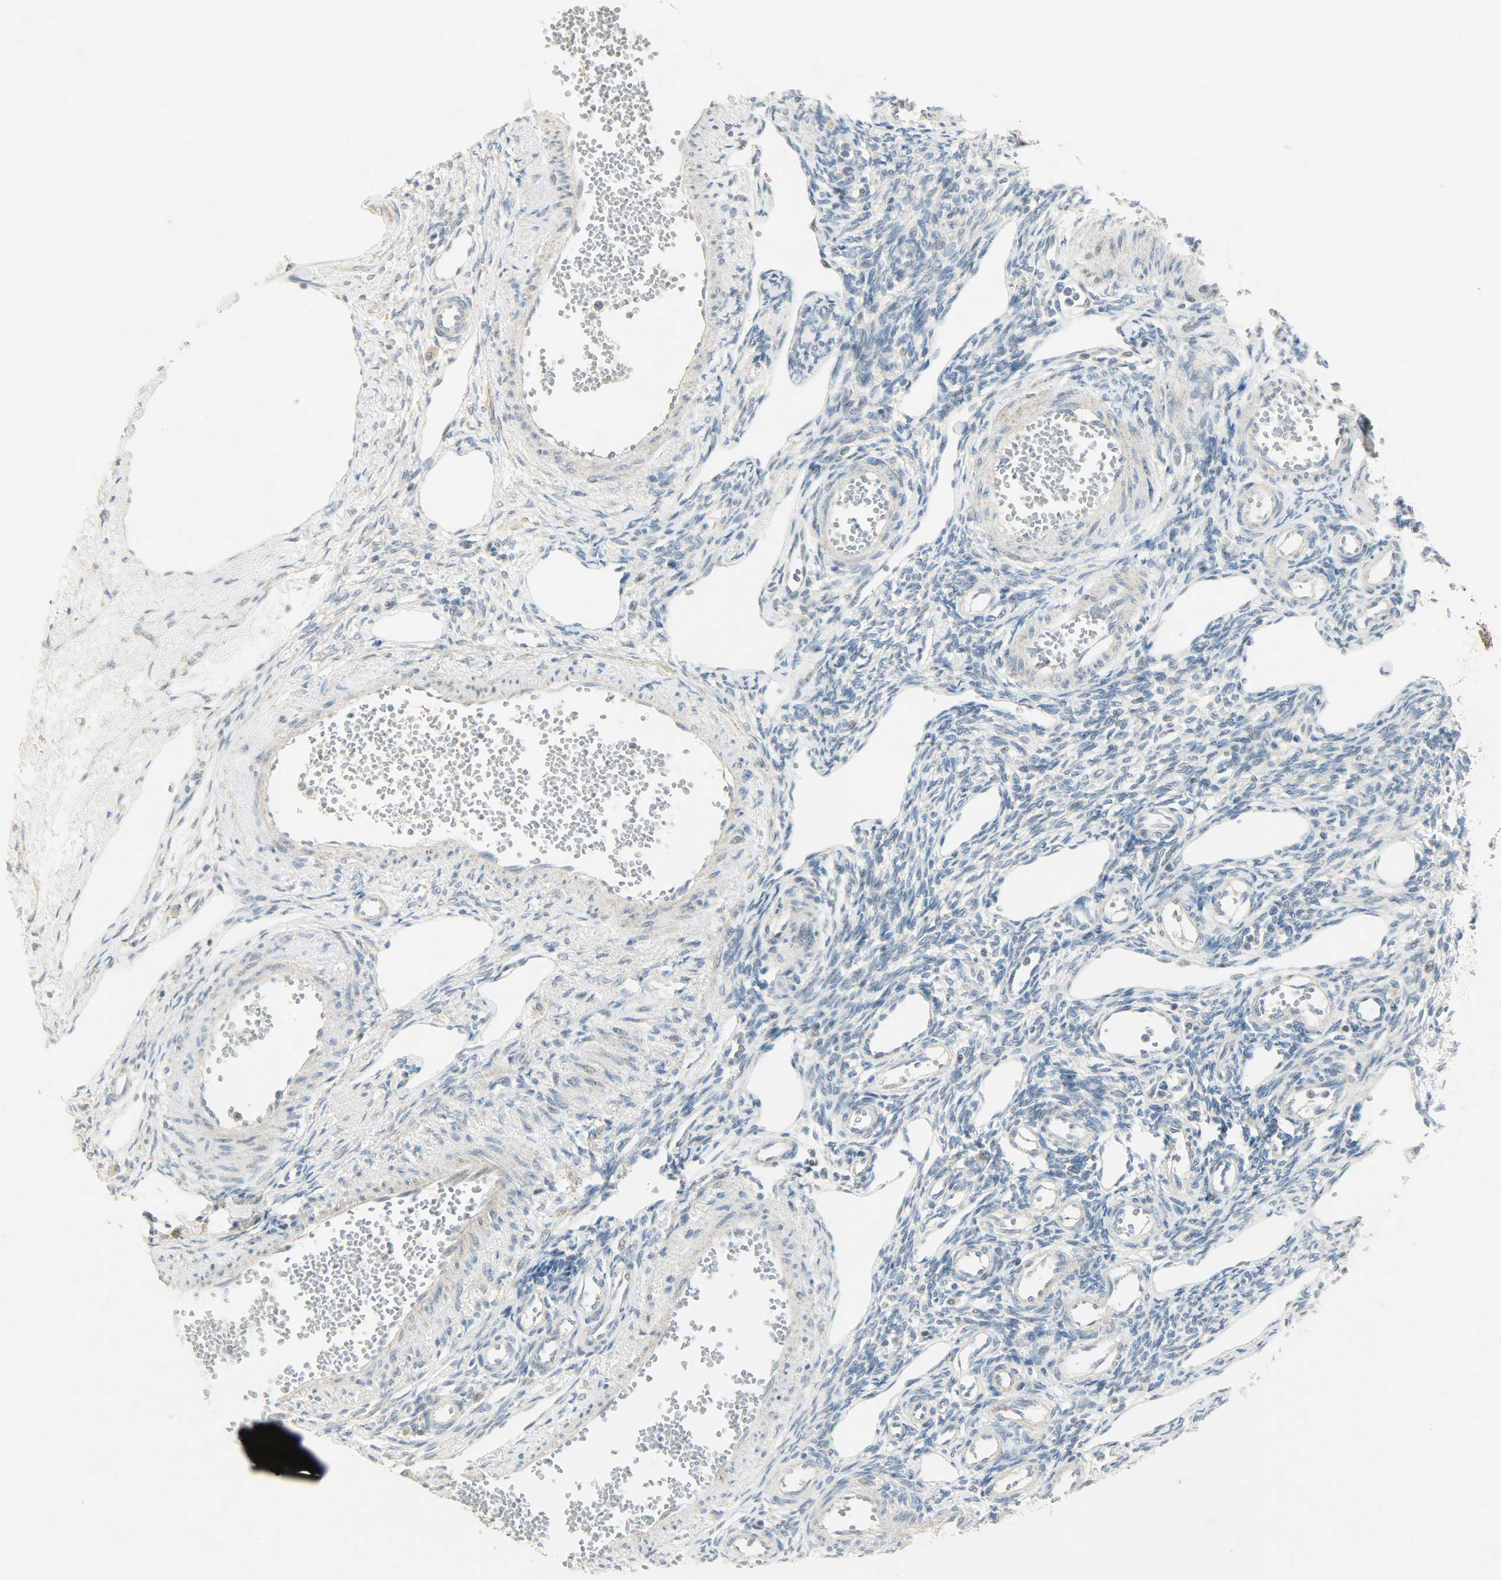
{"staining": {"intensity": "negative", "quantity": "none", "location": "none"}, "tissue": "ovary", "cell_type": "Ovarian stroma cells", "image_type": "normal", "snomed": [{"axis": "morphology", "description": "Normal tissue, NOS"}, {"axis": "topography", "description": "Ovary"}], "caption": "A high-resolution histopathology image shows immunohistochemistry (IHC) staining of benign ovary, which shows no significant expression in ovarian stroma cells.", "gene": "AURKB", "patient": {"sex": "female", "age": 33}}